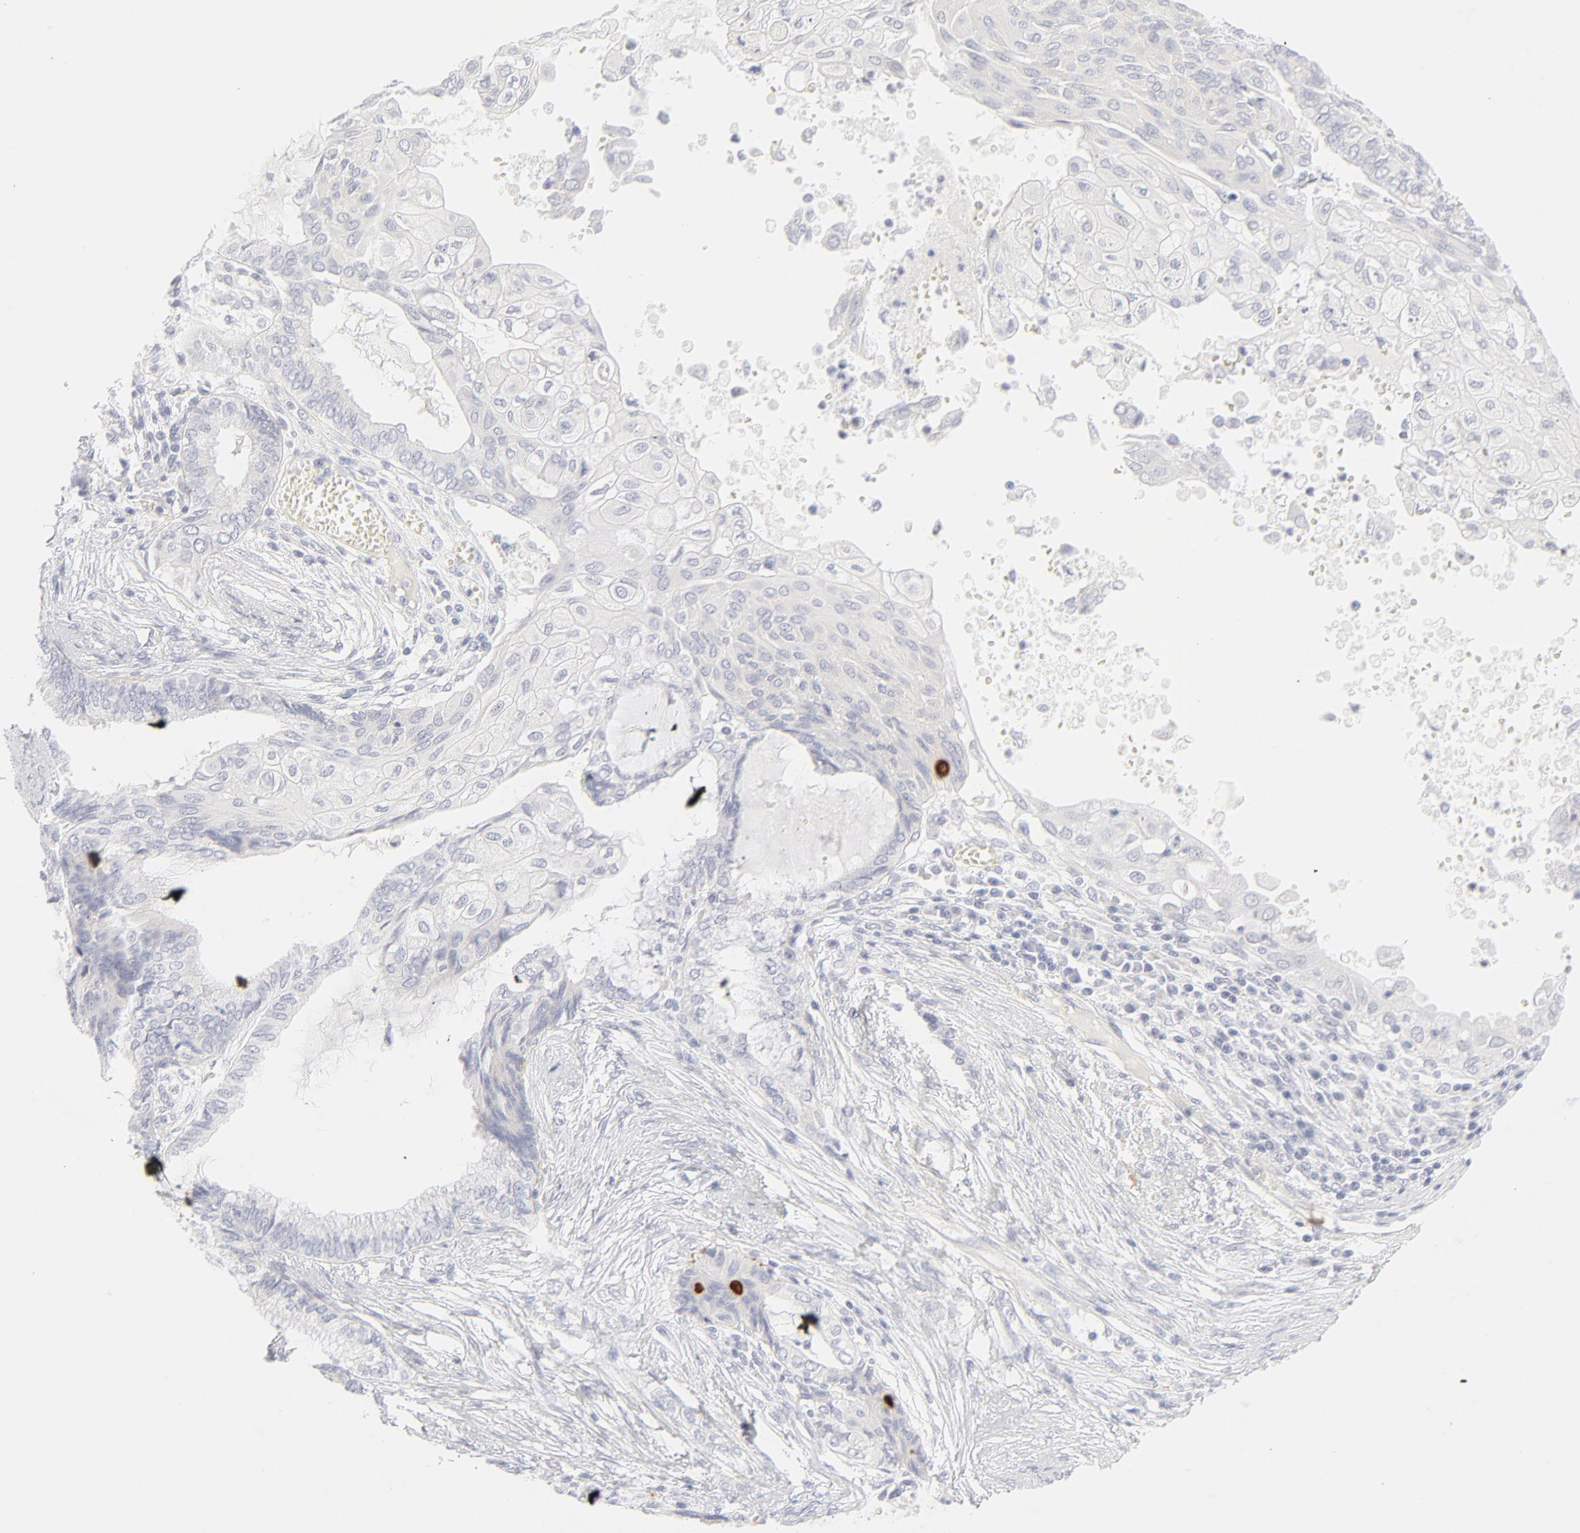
{"staining": {"intensity": "negative", "quantity": "none", "location": "none"}, "tissue": "endometrial cancer", "cell_type": "Tumor cells", "image_type": "cancer", "snomed": [{"axis": "morphology", "description": "Adenocarcinoma, NOS"}, {"axis": "topography", "description": "Endometrium"}], "caption": "This is a image of IHC staining of endometrial cancer, which shows no positivity in tumor cells.", "gene": "NPNT", "patient": {"sex": "female", "age": 79}}